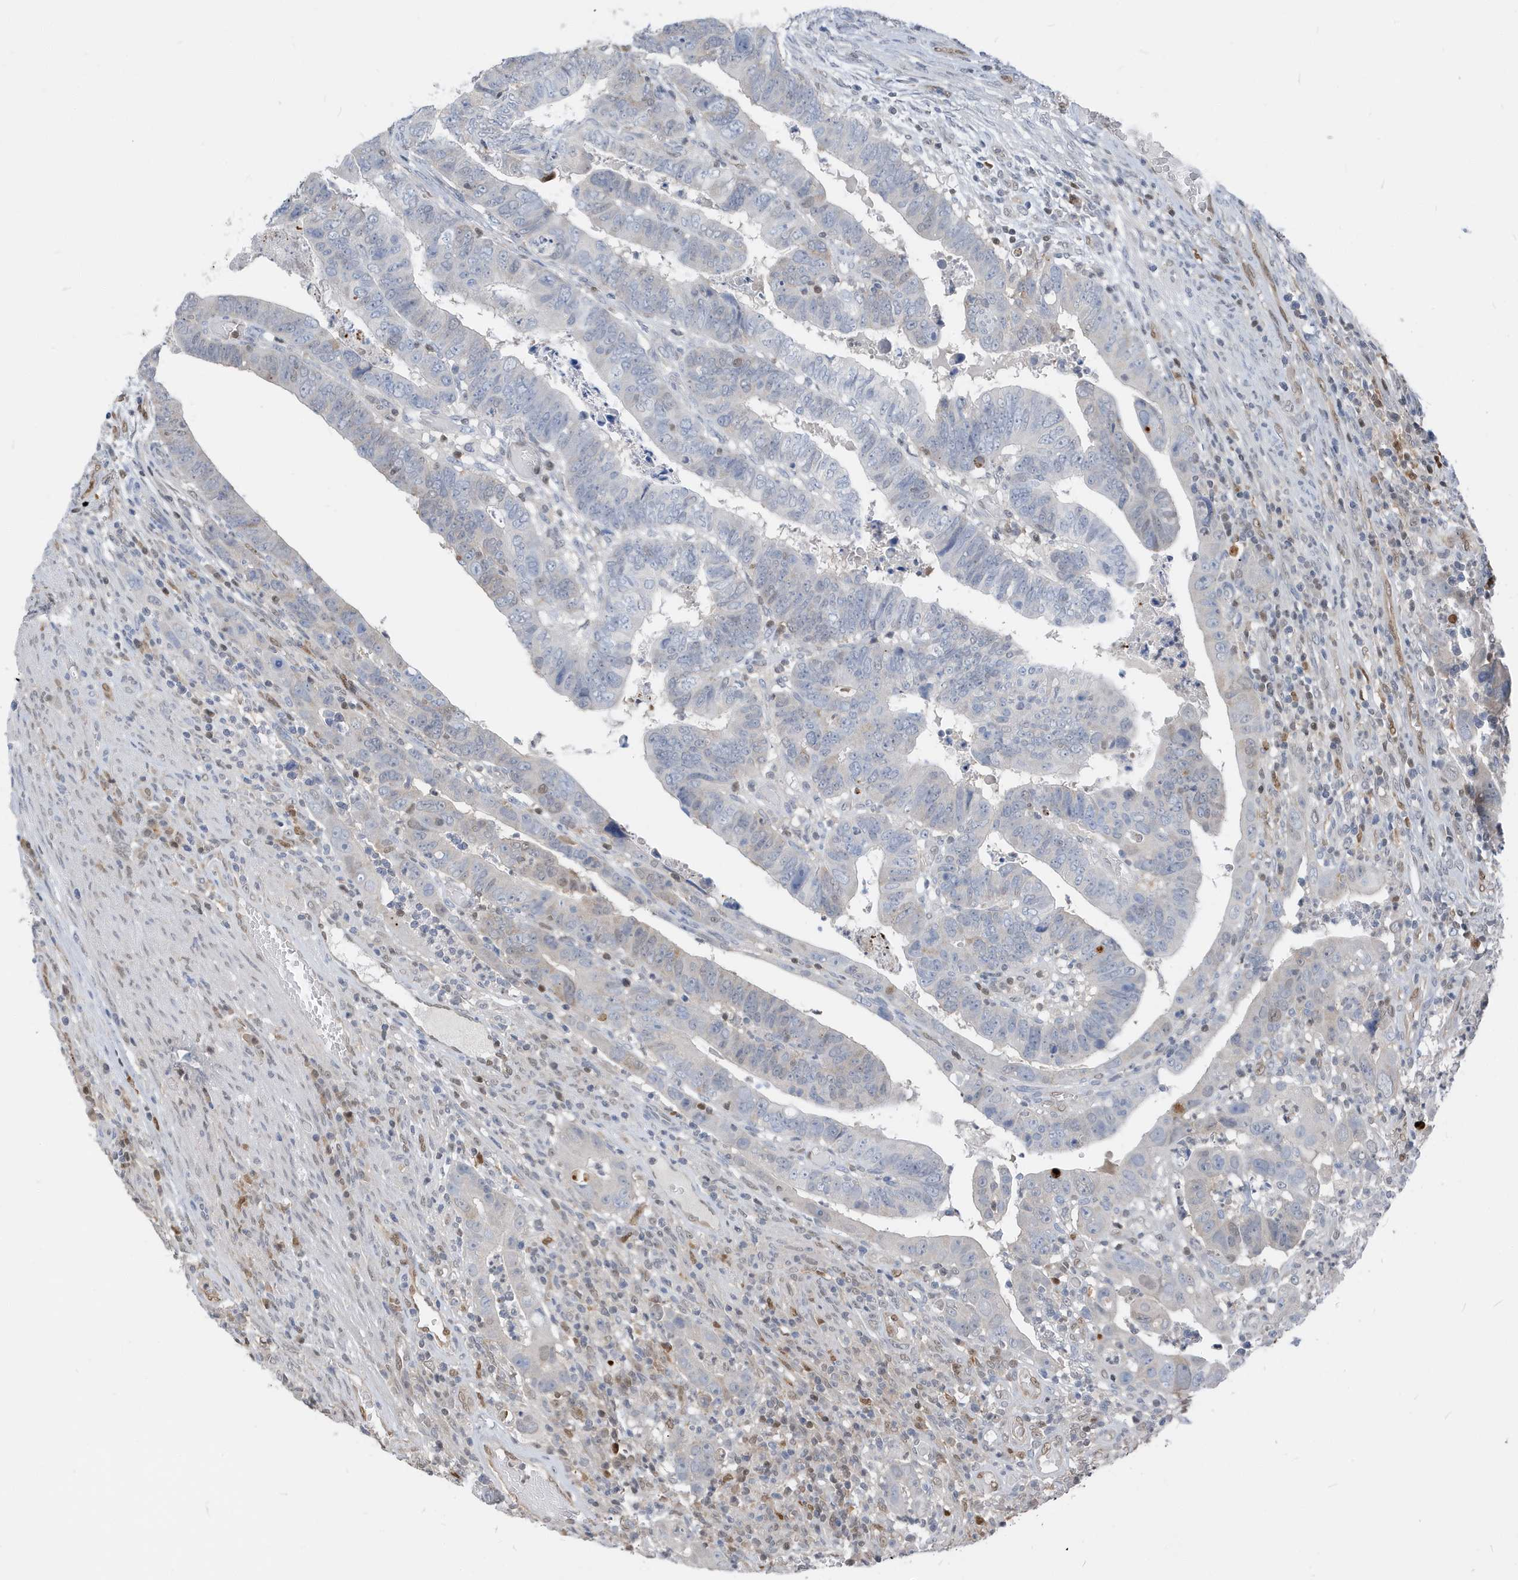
{"staining": {"intensity": "negative", "quantity": "none", "location": "none"}, "tissue": "colorectal cancer", "cell_type": "Tumor cells", "image_type": "cancer", "snomed": [{"axis": "morphology", "description": "Normal tissue, NOS"}, {"axis": "morphology", "description": "Adenocarcinoma, NOS"}, {"axis": "topography", "description": "Rectum"}], "caption": "DAB (3,3'-diaminobenzidine) immunohistochemical staining of human colorectal adenocarcinoma shows no significant positivity in tumor cells. The staining is performed using DAB (3,3'-diaminobenzidine) brown chromogen with nuclei counter-stained in using hematoxylin.", "gene": "NCOA7", "patient": {"sex": "female", "age": 65}}